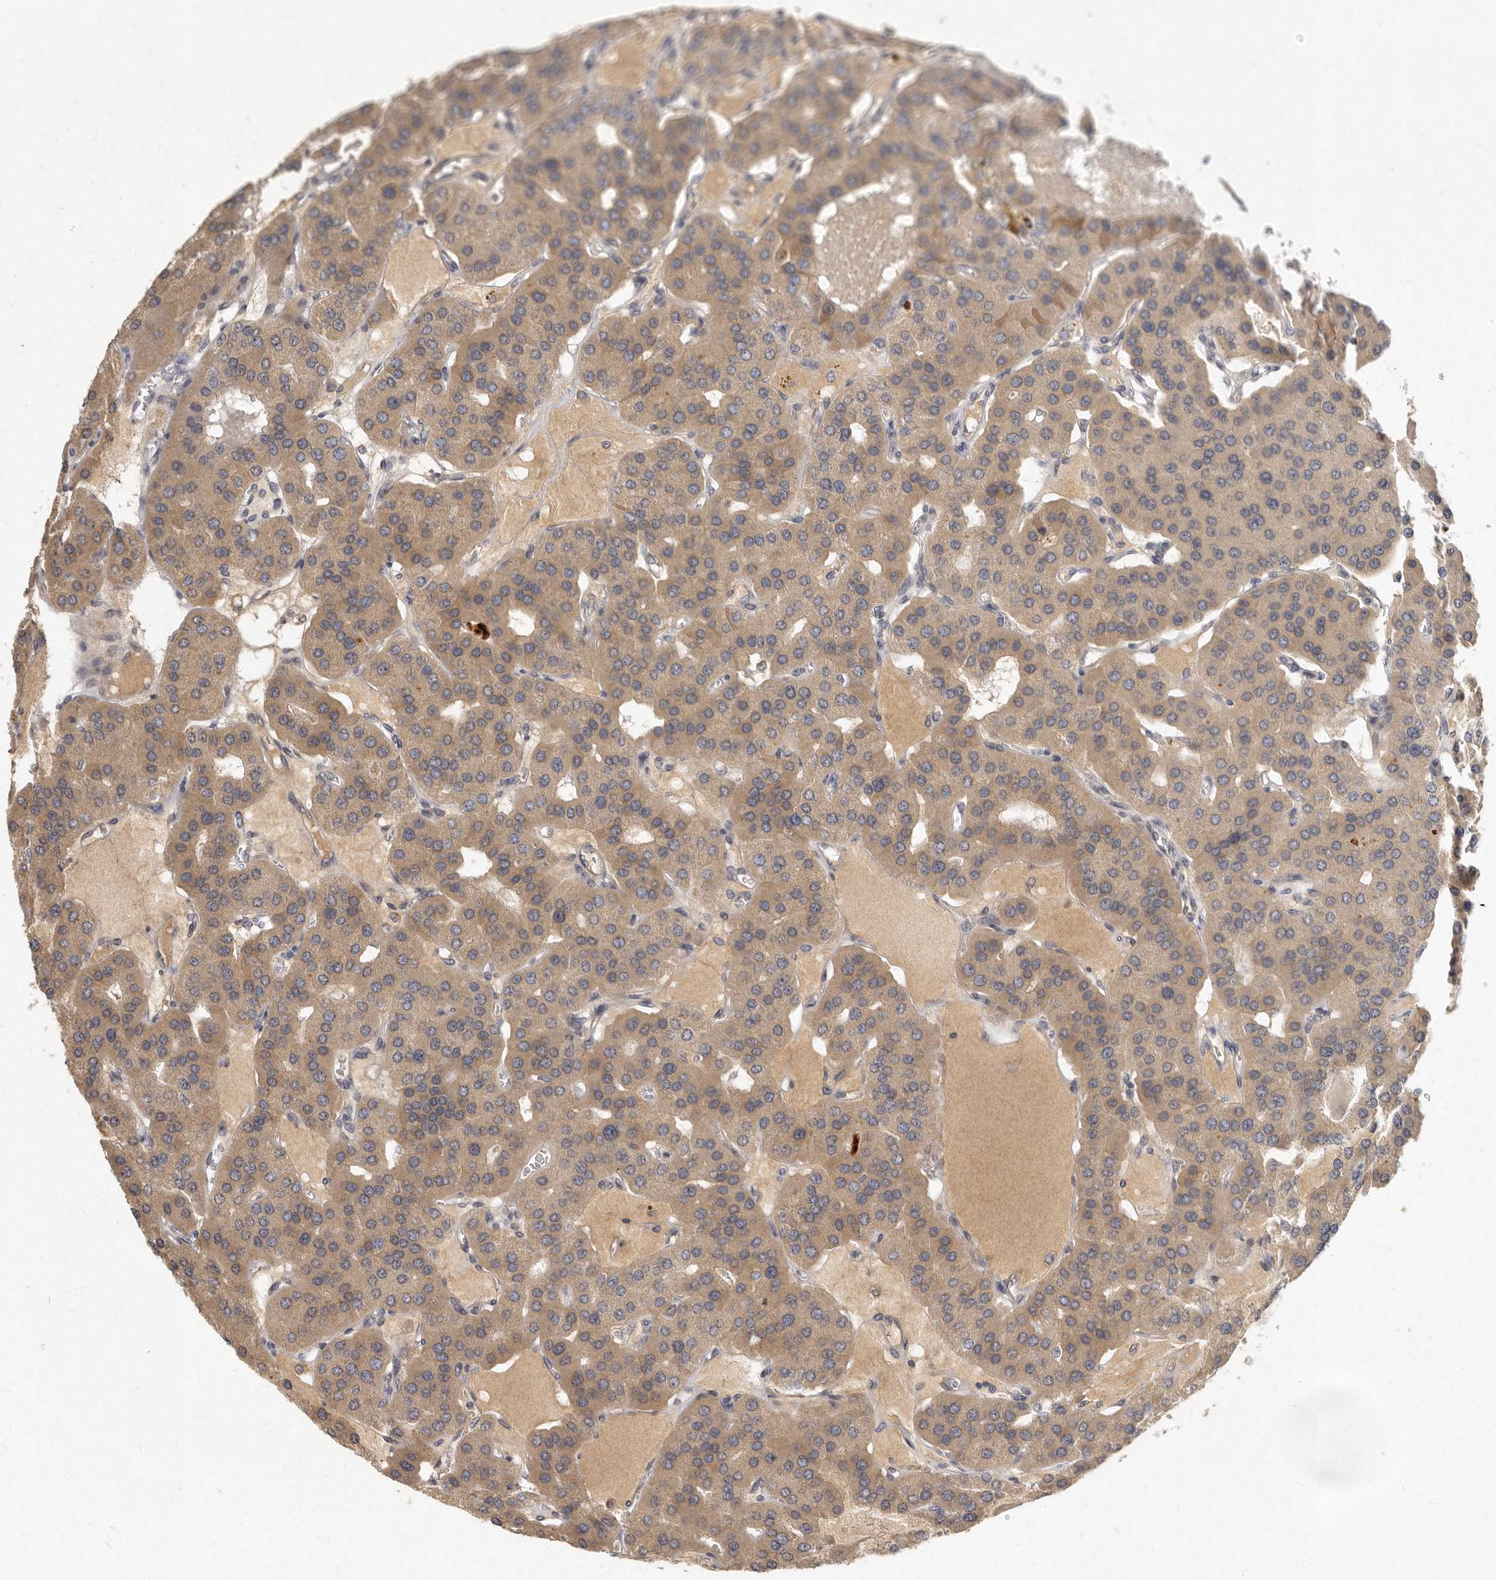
{"staining": {"intensity": "weak", "quantity": ">75%", "location": "cytoplasmic/membranous"}, "tissue": "parathyroid gland", "cell_type": "Glandular cells", "image_type": "normal", "snomed": [{"axis": "morphology", "description": "Normal tissue, NOS"}, {"axis": "morphology", "description": "Adenoma, NOS"}, {"axis": "topography", "description": "Parathyroid gland"}], "caption": "Parathyroid gland stained with DAB immunohistochemistry (IHC) exhibits low levels of weak cytoplasmic/membranous positivity in approximately >75% of glandular cells.", "gene": "SLC22A1", "patient": {"sex": "female", "age": 86}}